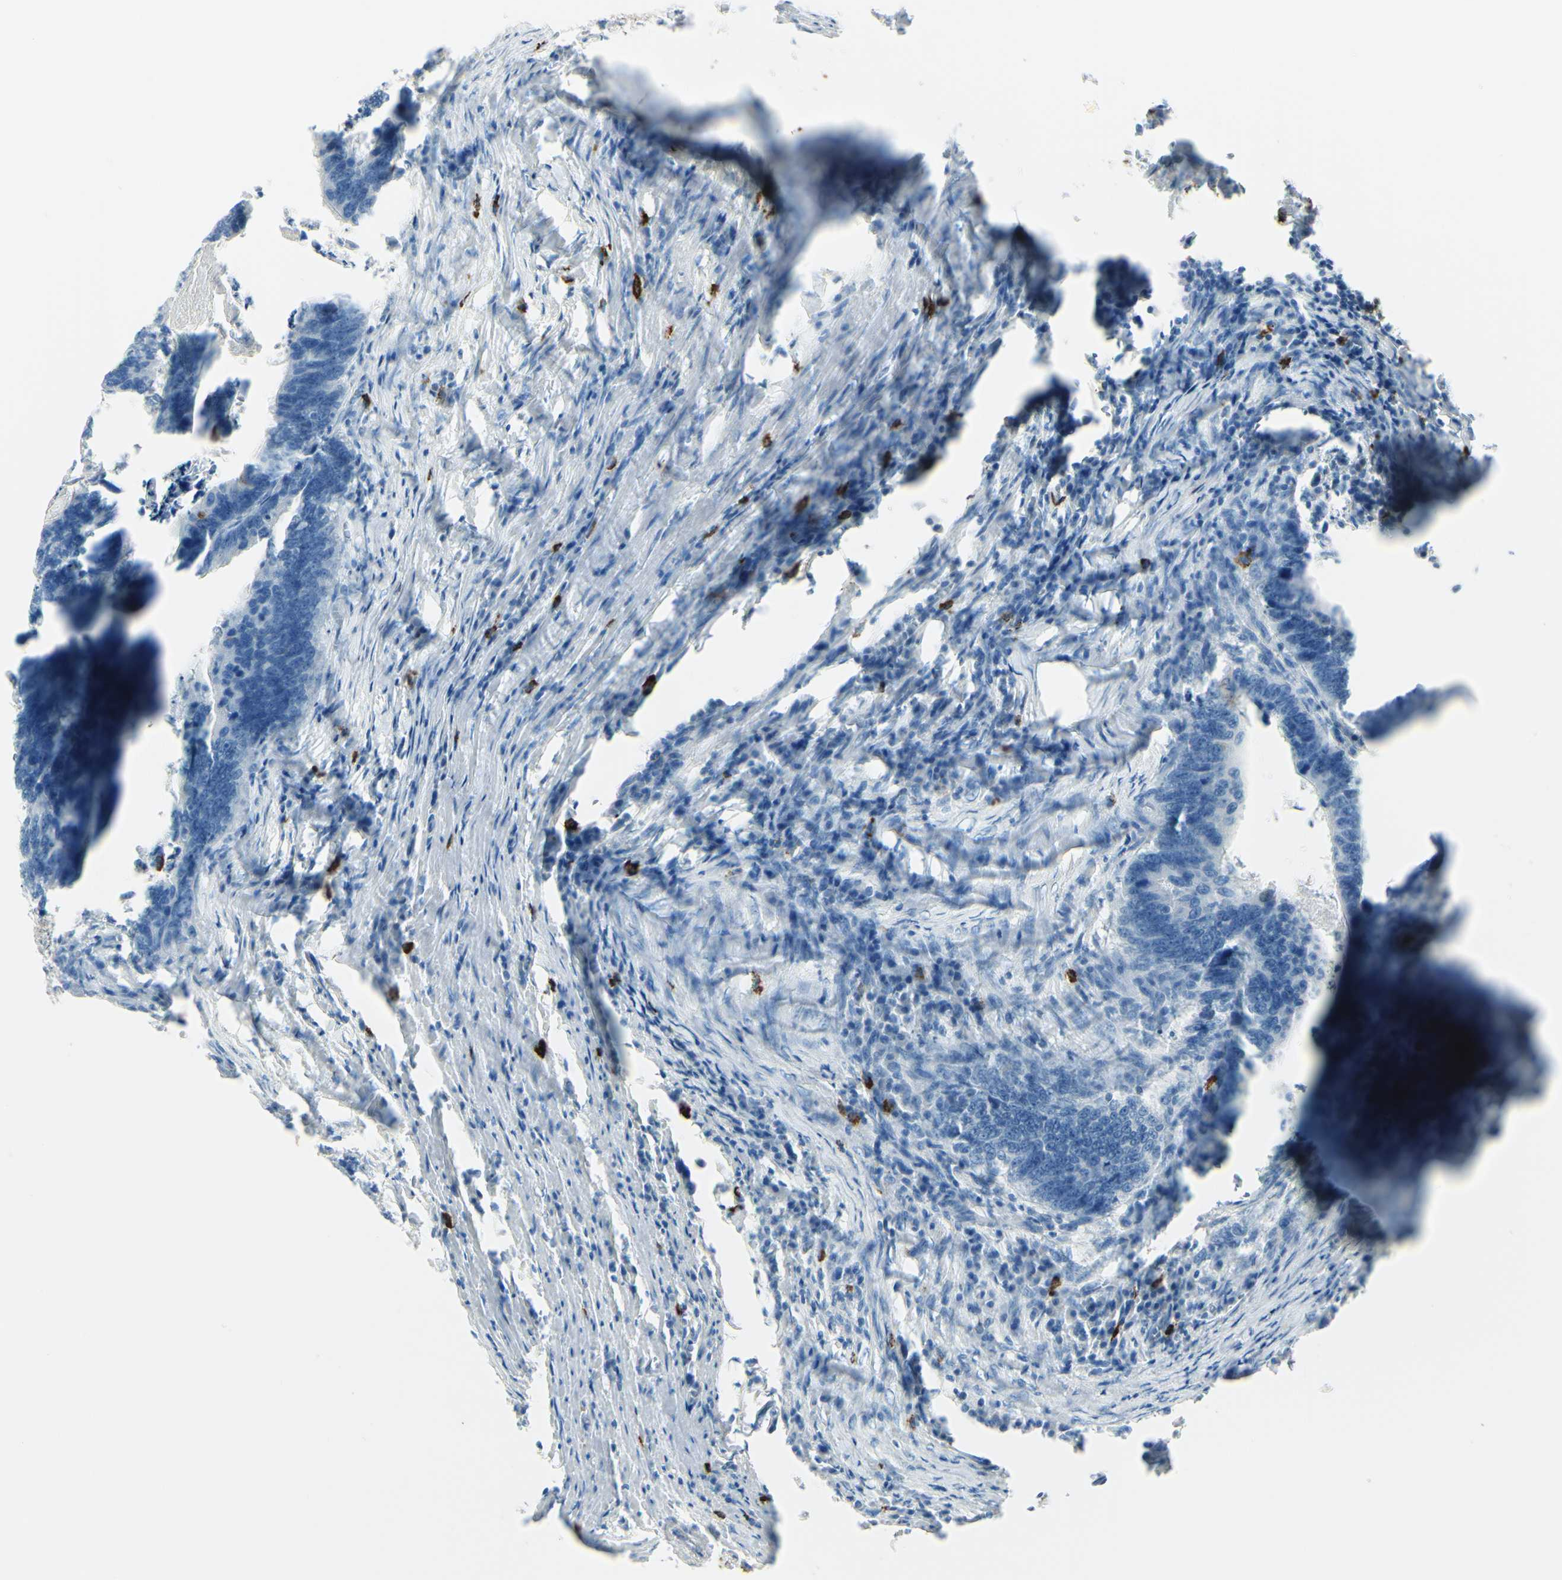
{"staining": {"intensity": "negative", "quantity": "none", "location": "none"}, "tissue": "colorectal cancer", "cell_type": "Tumor cells", "image_type": "cancer", "snomed": [{"axis": "morphology", "description": "Adenocarcinoma, NOS"}, {"axis": "topography", "description": "Colon"}], "caption": "High power microscopy photomicrograph of an immunohistochemistry (IHC) image of colorectal adenocarcinoma, revealing no significant positivity in tumor cells. Nuclei are stained in blue.", "gene": "DLG4", "patient": {"sex": "male", "age": 72}}